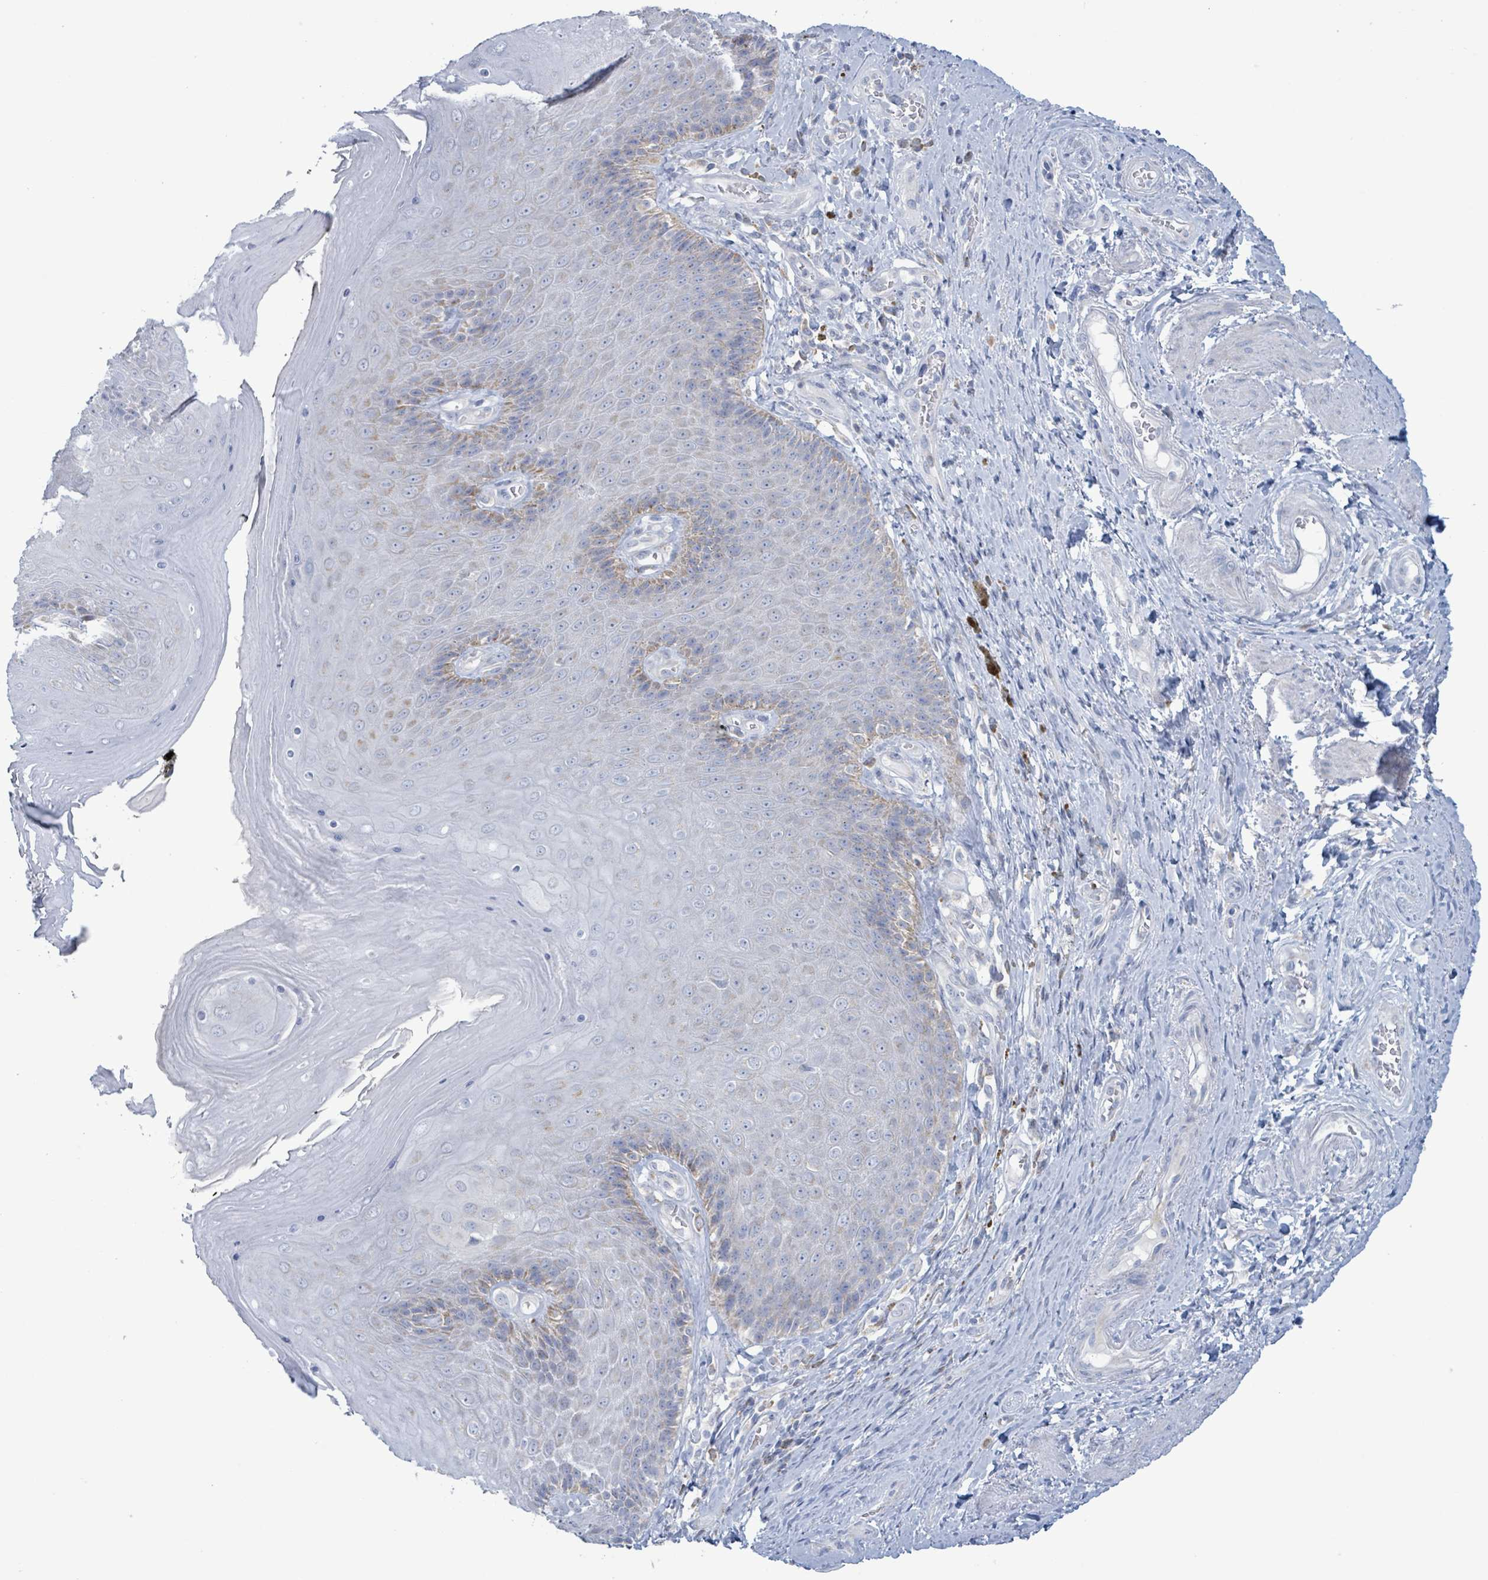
{"staining": {"intensity": "weak", "quantity": "<25%", "location": "cytoplasmic/membranous"}, "tissue": "skin", "cell_type": "Epidermal cells", "image_type": "normal", "snomed": [{"axis": "morphology", "description": "Normal tissue, NOS"}, {"axis": "topography", "description": "Anal"}, {"axis": "topography", "description": "Peripheral nerve tissue"}], "caption": "Micrograph shows no protein positivity in epidermal cells of normal skin. The staining was performed using DAB to visualize the protein expression in brown, while the nuclei were stained in blue with hematoxylin (Magnification: 20x).", "gene": "AKR1C4", "patient": {"sex": "male", "age": 53}}